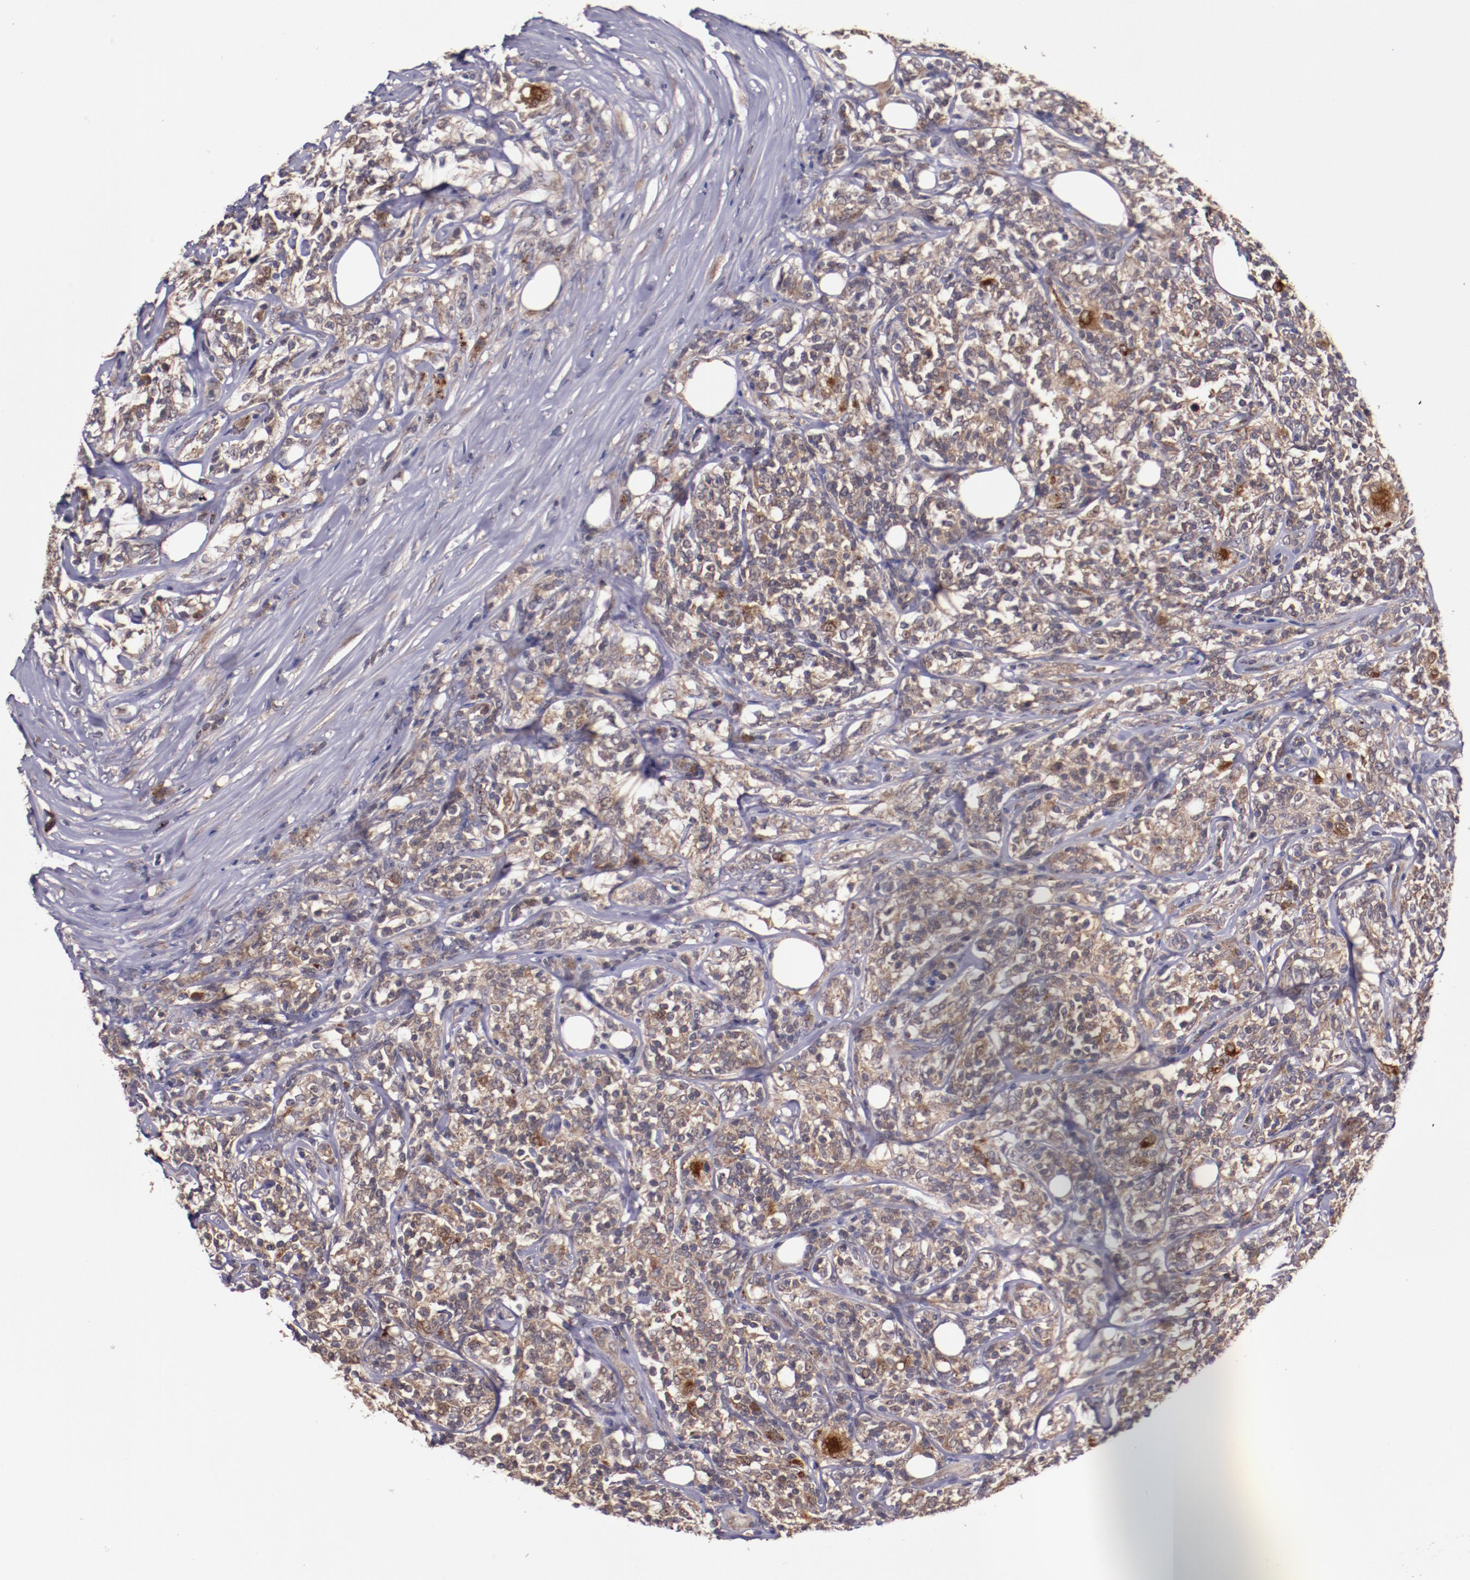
{"staining": {"intensity": "moderate", "quantity": "<25%", "location": "cytoplasmic/membranous"}, "tissue": "lymphoma", "cell_type": "Tumor cells", "image_type": "cancer", "snomed": [{"axis": "morphology", "description": "Malignant lymphoma, non-Hodgkin's type, High grade"}, {"axis": "topography", "description": "Lymph node"}], "caption": "Moderate cytoplasmic/membranous staining is appreciated in approximately <25% of tumor cells in high-grade malignant lymphoma, non-Hodgkin's type. The staining was performed using DAB (3,3'-diaminobenzidine) to visualize the protein expression in brown, while the nuclei were stained in blue with hematoxylin (Magnification: 20x).", "gene": "FTSJ1", "patient": {"sex": "female", "age": 84}}